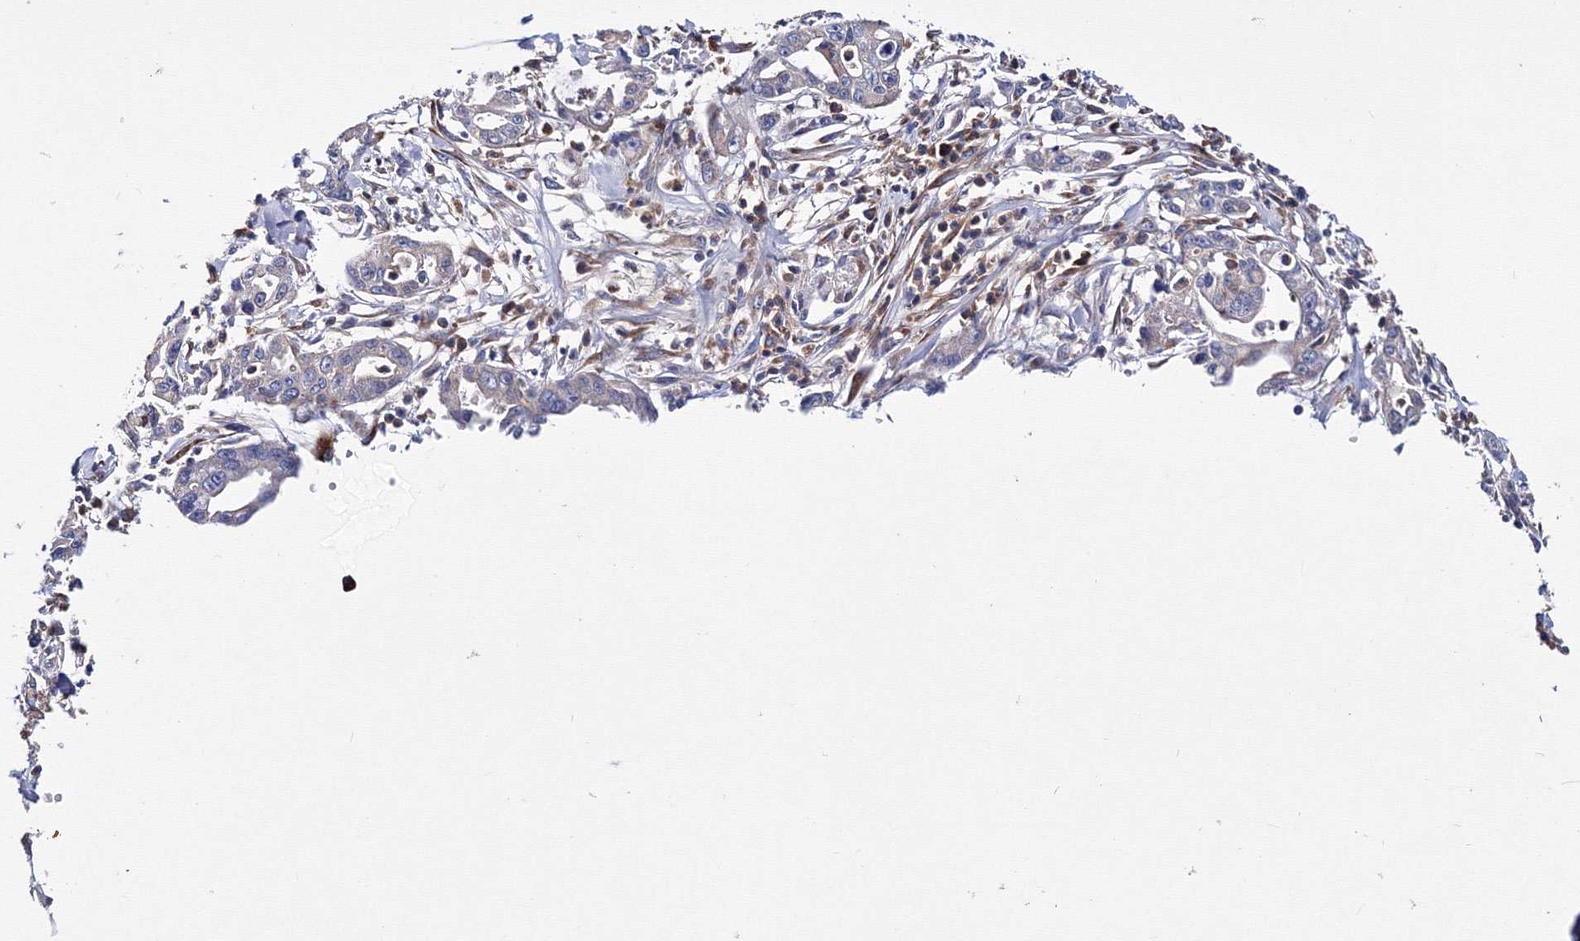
{"staining": {"intensity": "negative", "quantity": "none", "location": "none"}, "tissue": "pancreatic cancer", "cell_type": "Tumor cells", "image_type": "cancer", "snomed": [{"axis": "morphology", "description": "Adenocarcinoma, NOS"}, {"axis": "topography", "description": "Pancreas"}], "caption": "Tumor cells are negative for brown protein staining in pancreatic cancer.", "gene": "TRPM2", "patient": {"sex": "male", "age": 68}}